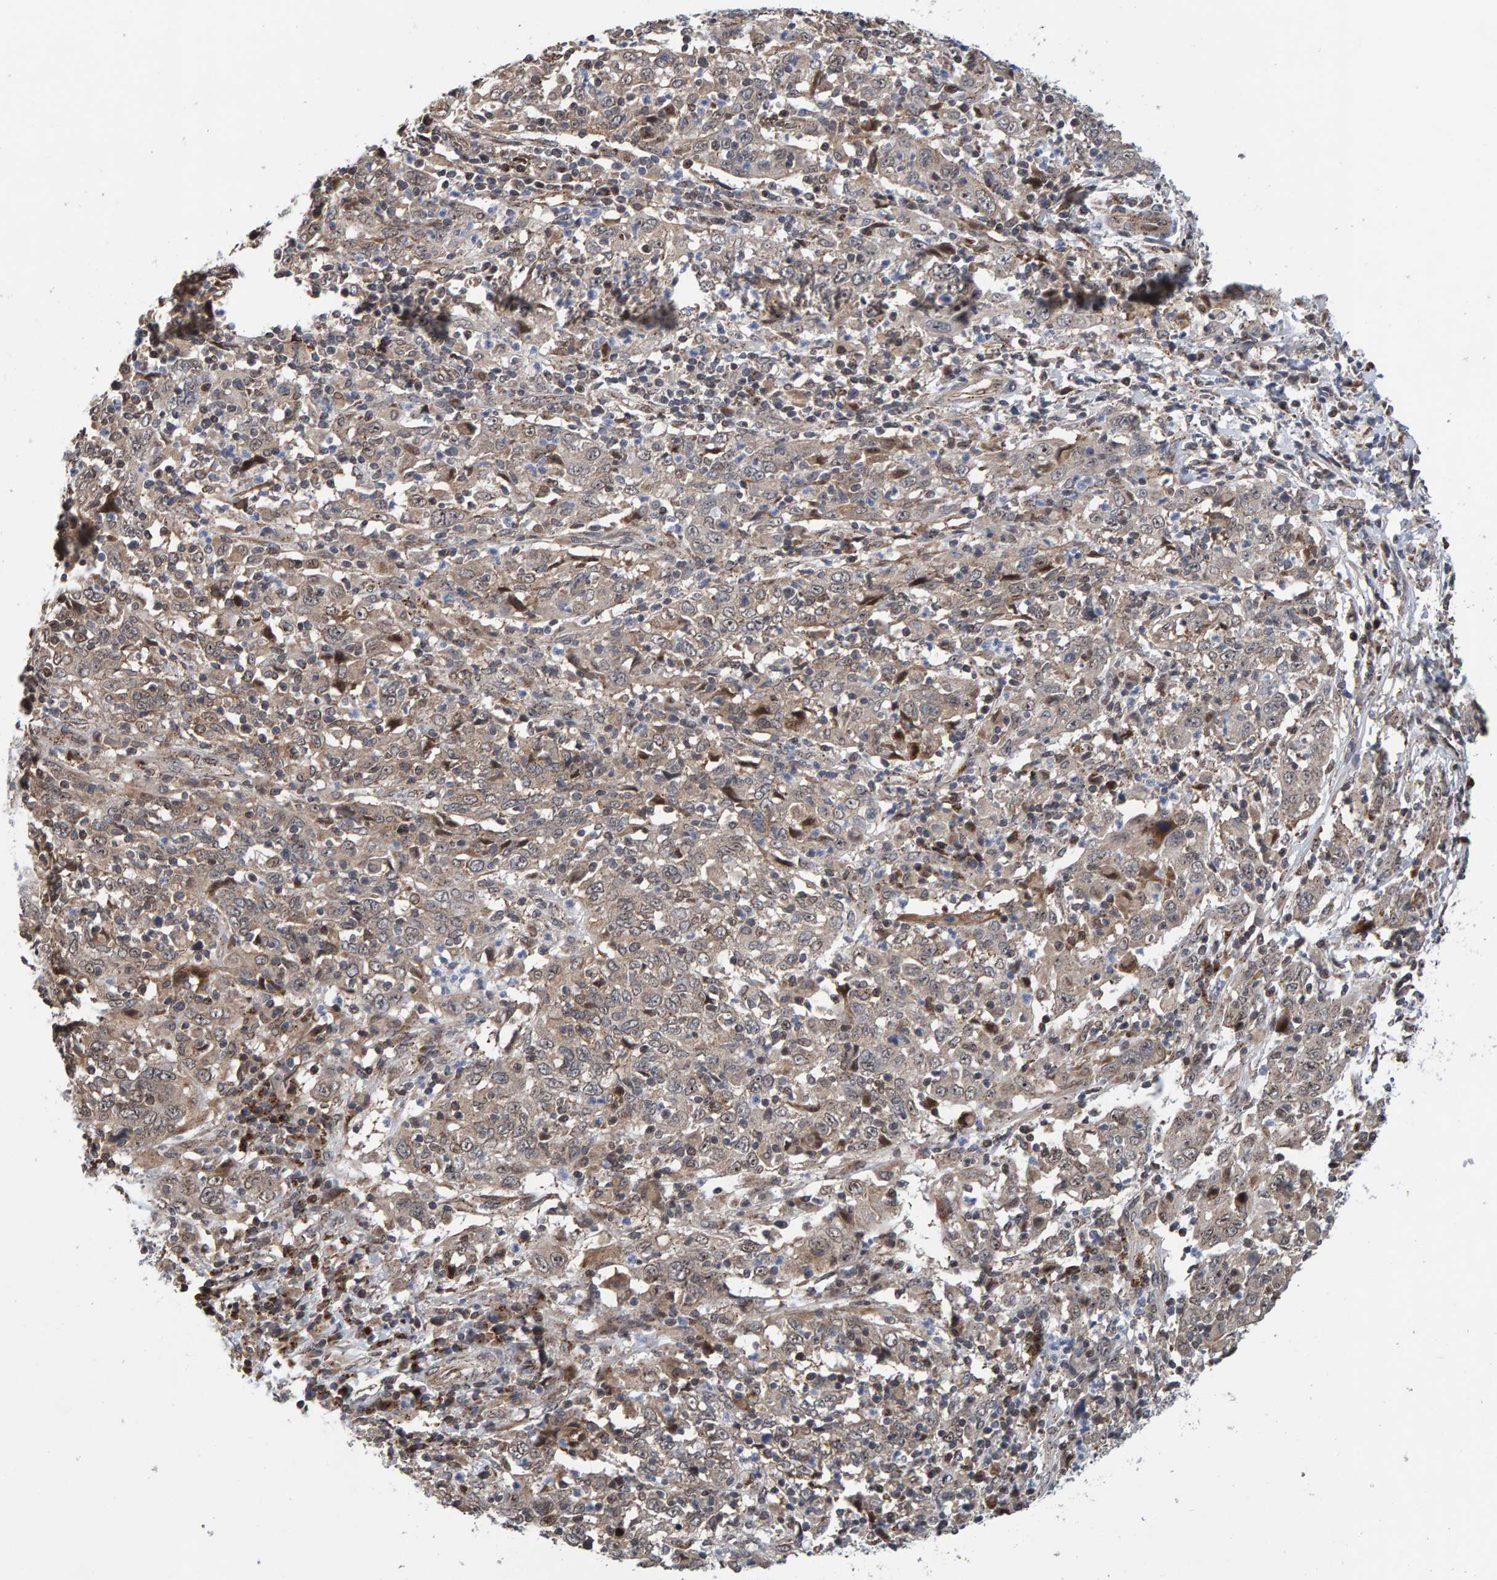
{"staining": {"intensity": "weak", "quantity": ">75%", "location": "cytoplasmic/membranous,nuclear"}, "tissue": "cervical cancer", "cell_type": "Tumor cells", "image_type": "cancer", "snomed": [{"axis": "morphology", "description": "Squamous cell carcinoma, NOS"}, {"axis": "topography", "description": "Cervix"}], "caption": "Immunohistochemical staining of human cervical cancer (squamous cell carcinoma) demonstrates weak cytoplasmic/membranous and nuclear protein expression in about >75% of tumor cells.", "gene": "CCDC25", "patient": {"sex": "female", "age": 46}}